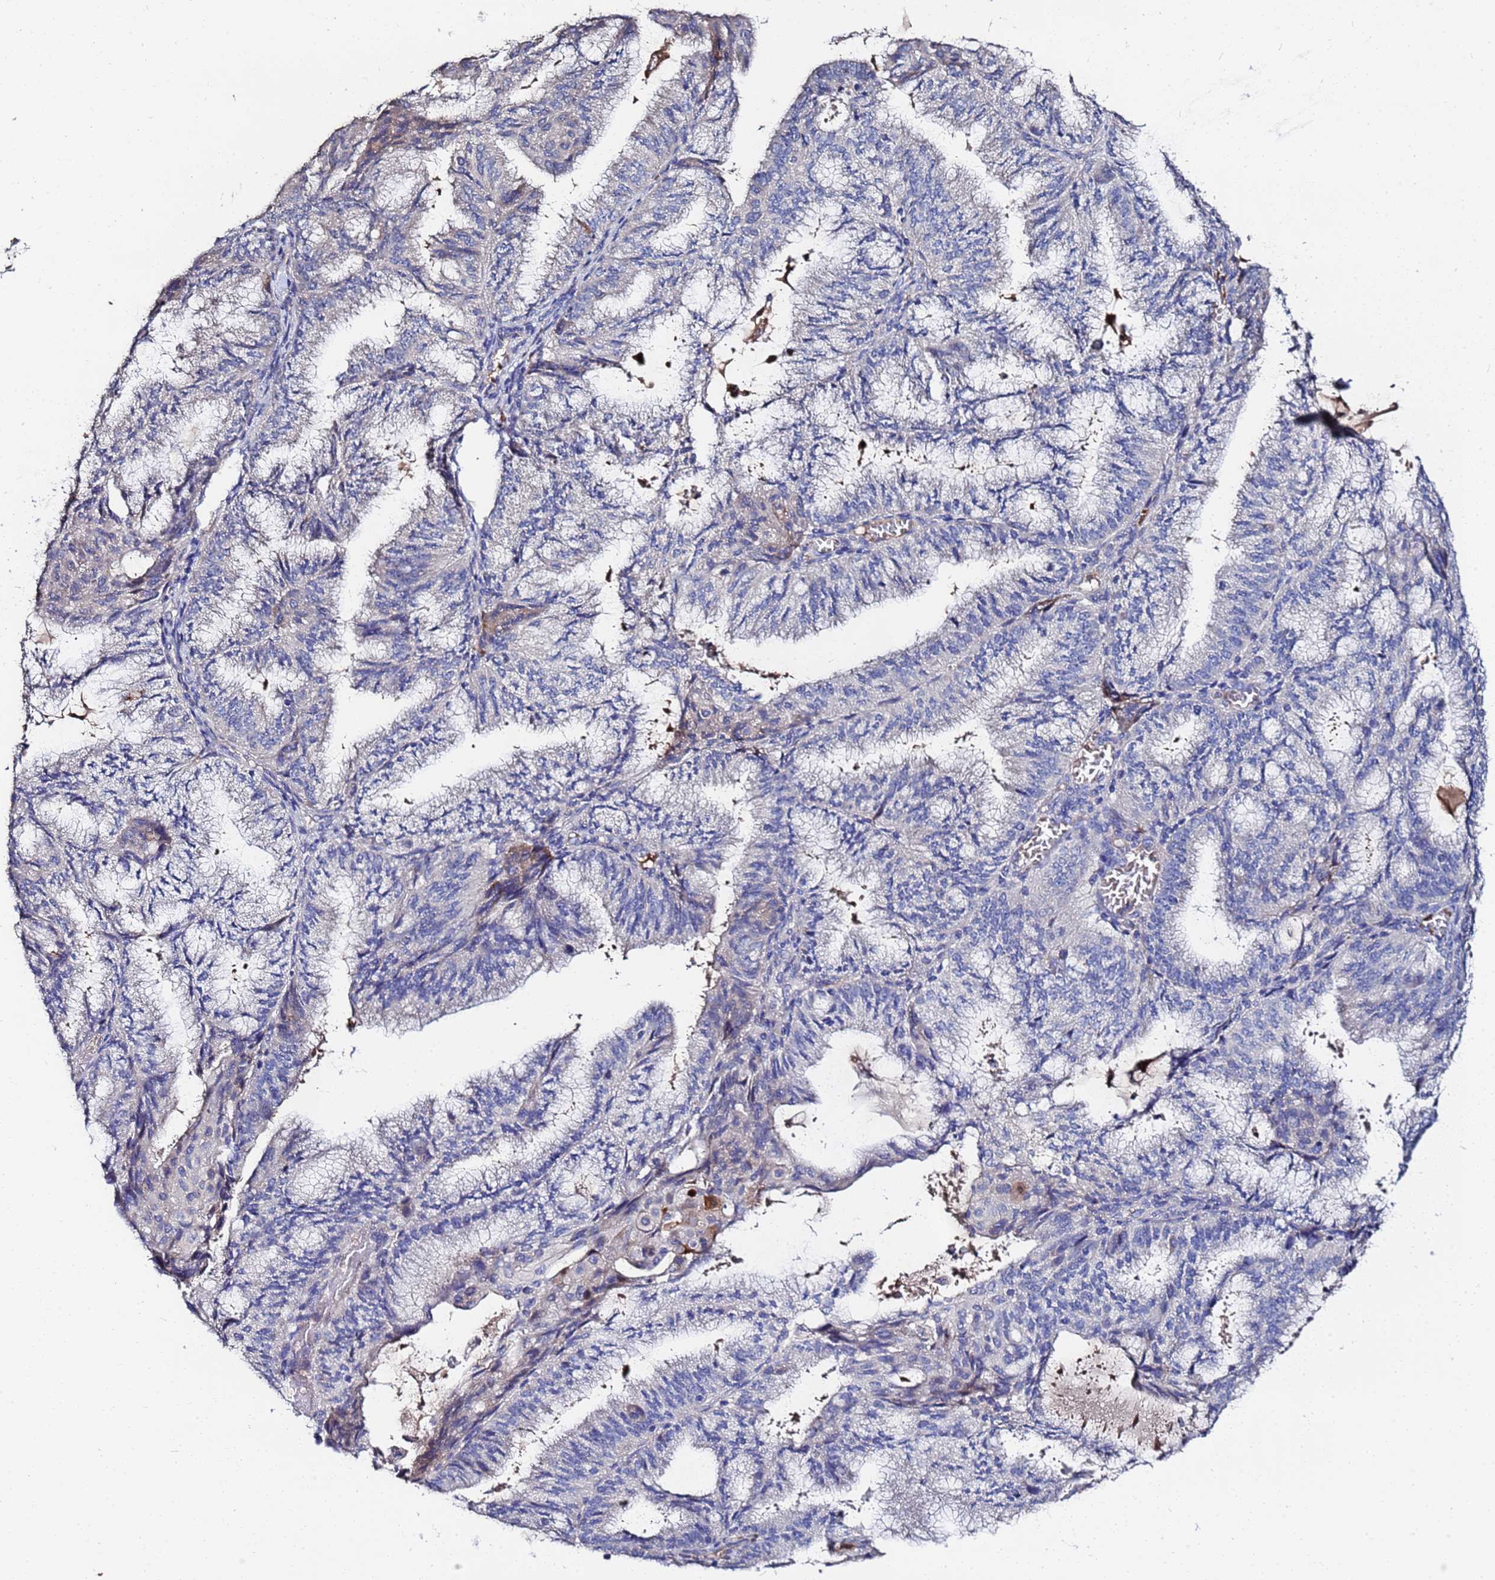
{"staining": {"intensity": "negative", "quantity": "none", "location": "none"}, "tissue": "endometrial cancer", "cell_type": "Tumor cells", "image_type": "cancer", "snomed": [{"axis": "morphology", "description": "Adenocarcinoma, NOS"}, {"axis": "topography", "description": "Endometrium"}], "caption": "Tumor cells show no significant positivity in endometrial cancer (adenocarcinoma).", "gene": "TCP10L", "patient": {"sex": "female", "age": 49}}